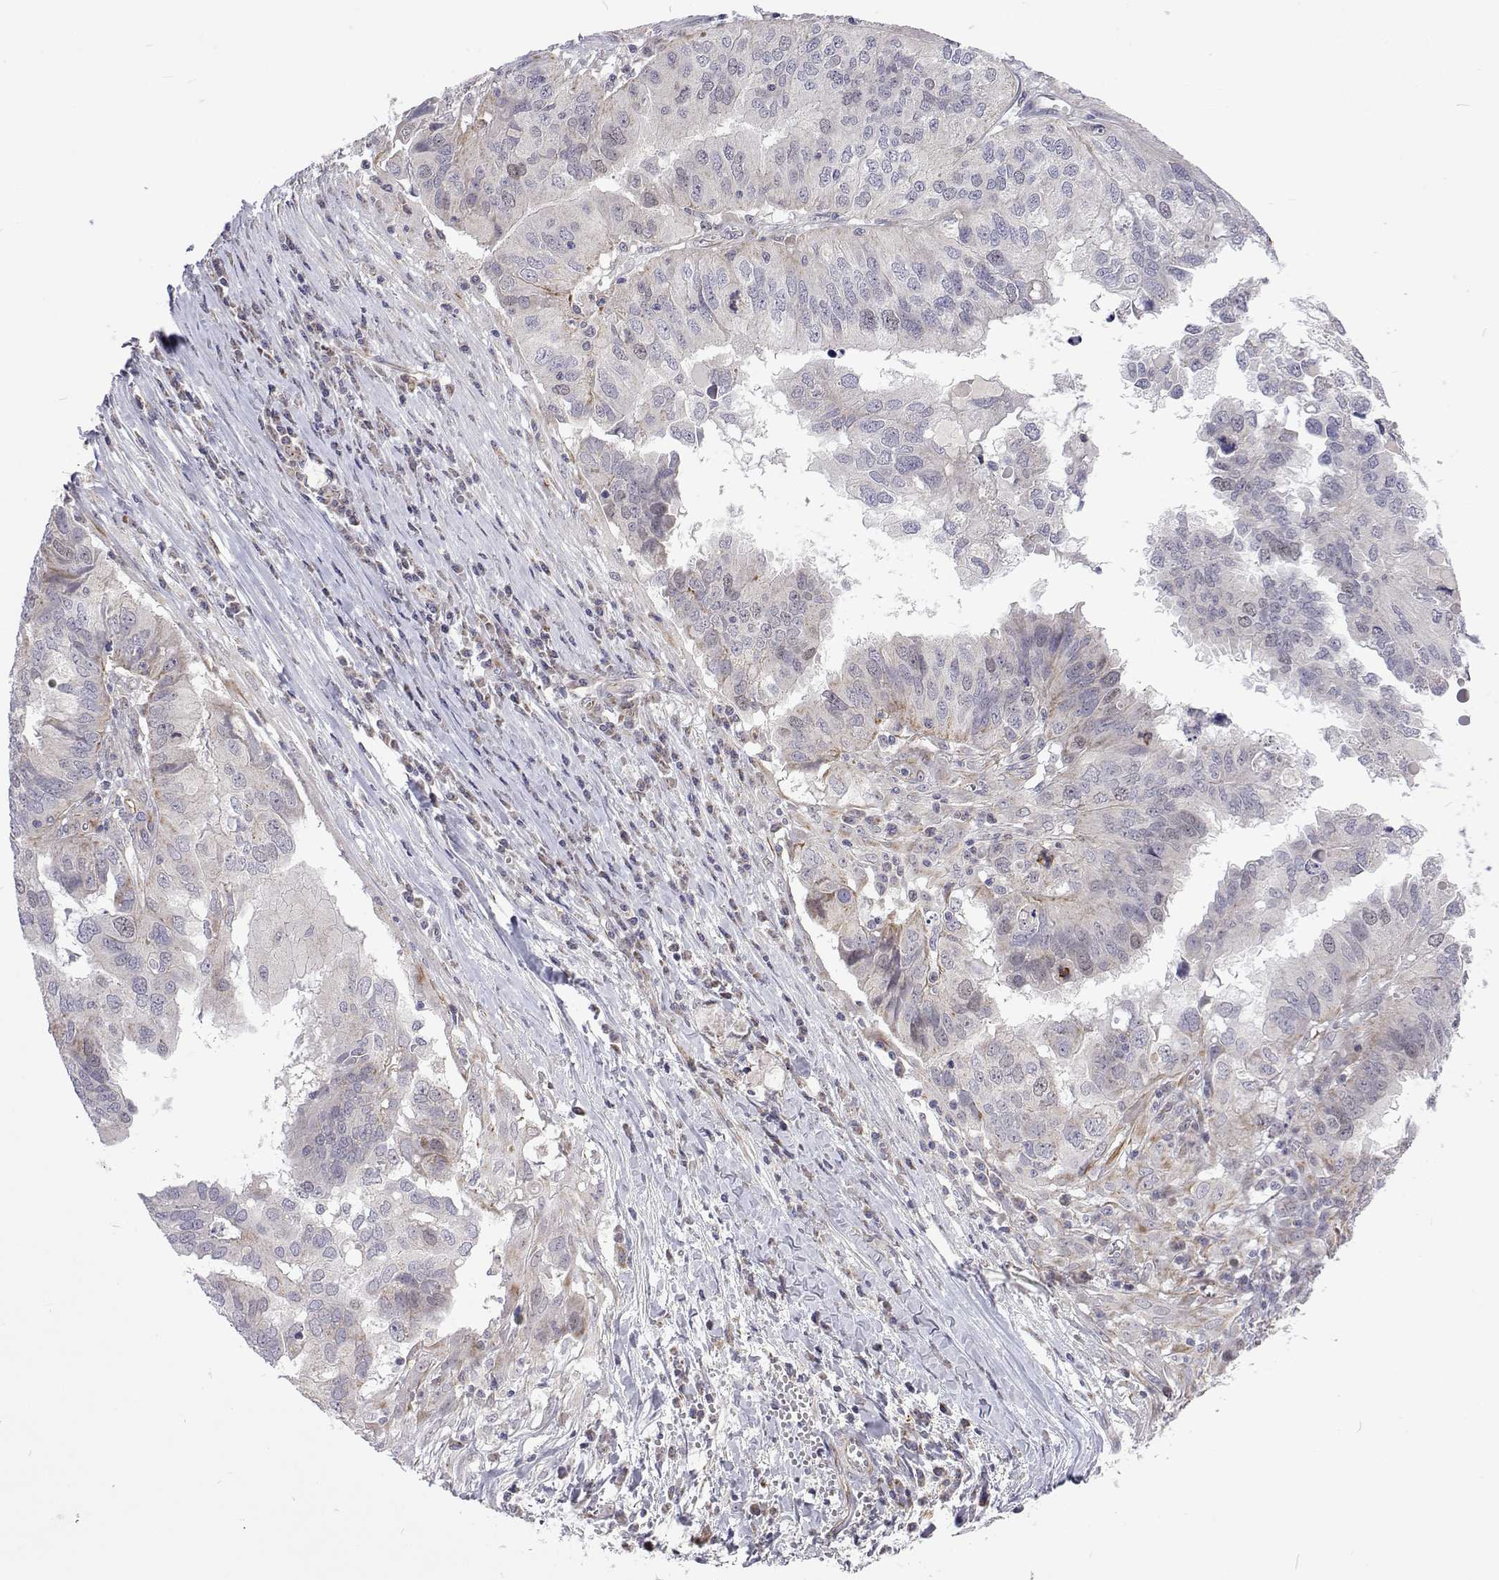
{"staining": {"intensity": "negative", "quantity": "none", "location": "none"}, "tissue": "ovarian cancer", "cell_type": "Tumor cells", "image_type": "cancer", "snomed": [{"axis": "morphology", "description": "Cystadenocarcinoma, serous, NOS"}, {"axis": "topography", "description": "Ovary"}], "caption": "Protein analysis of ovarian cancer reveals no significant expression in tumor cells.", "gene": "DHTKD1", "patient": {"sex": "female", "age": 79}}